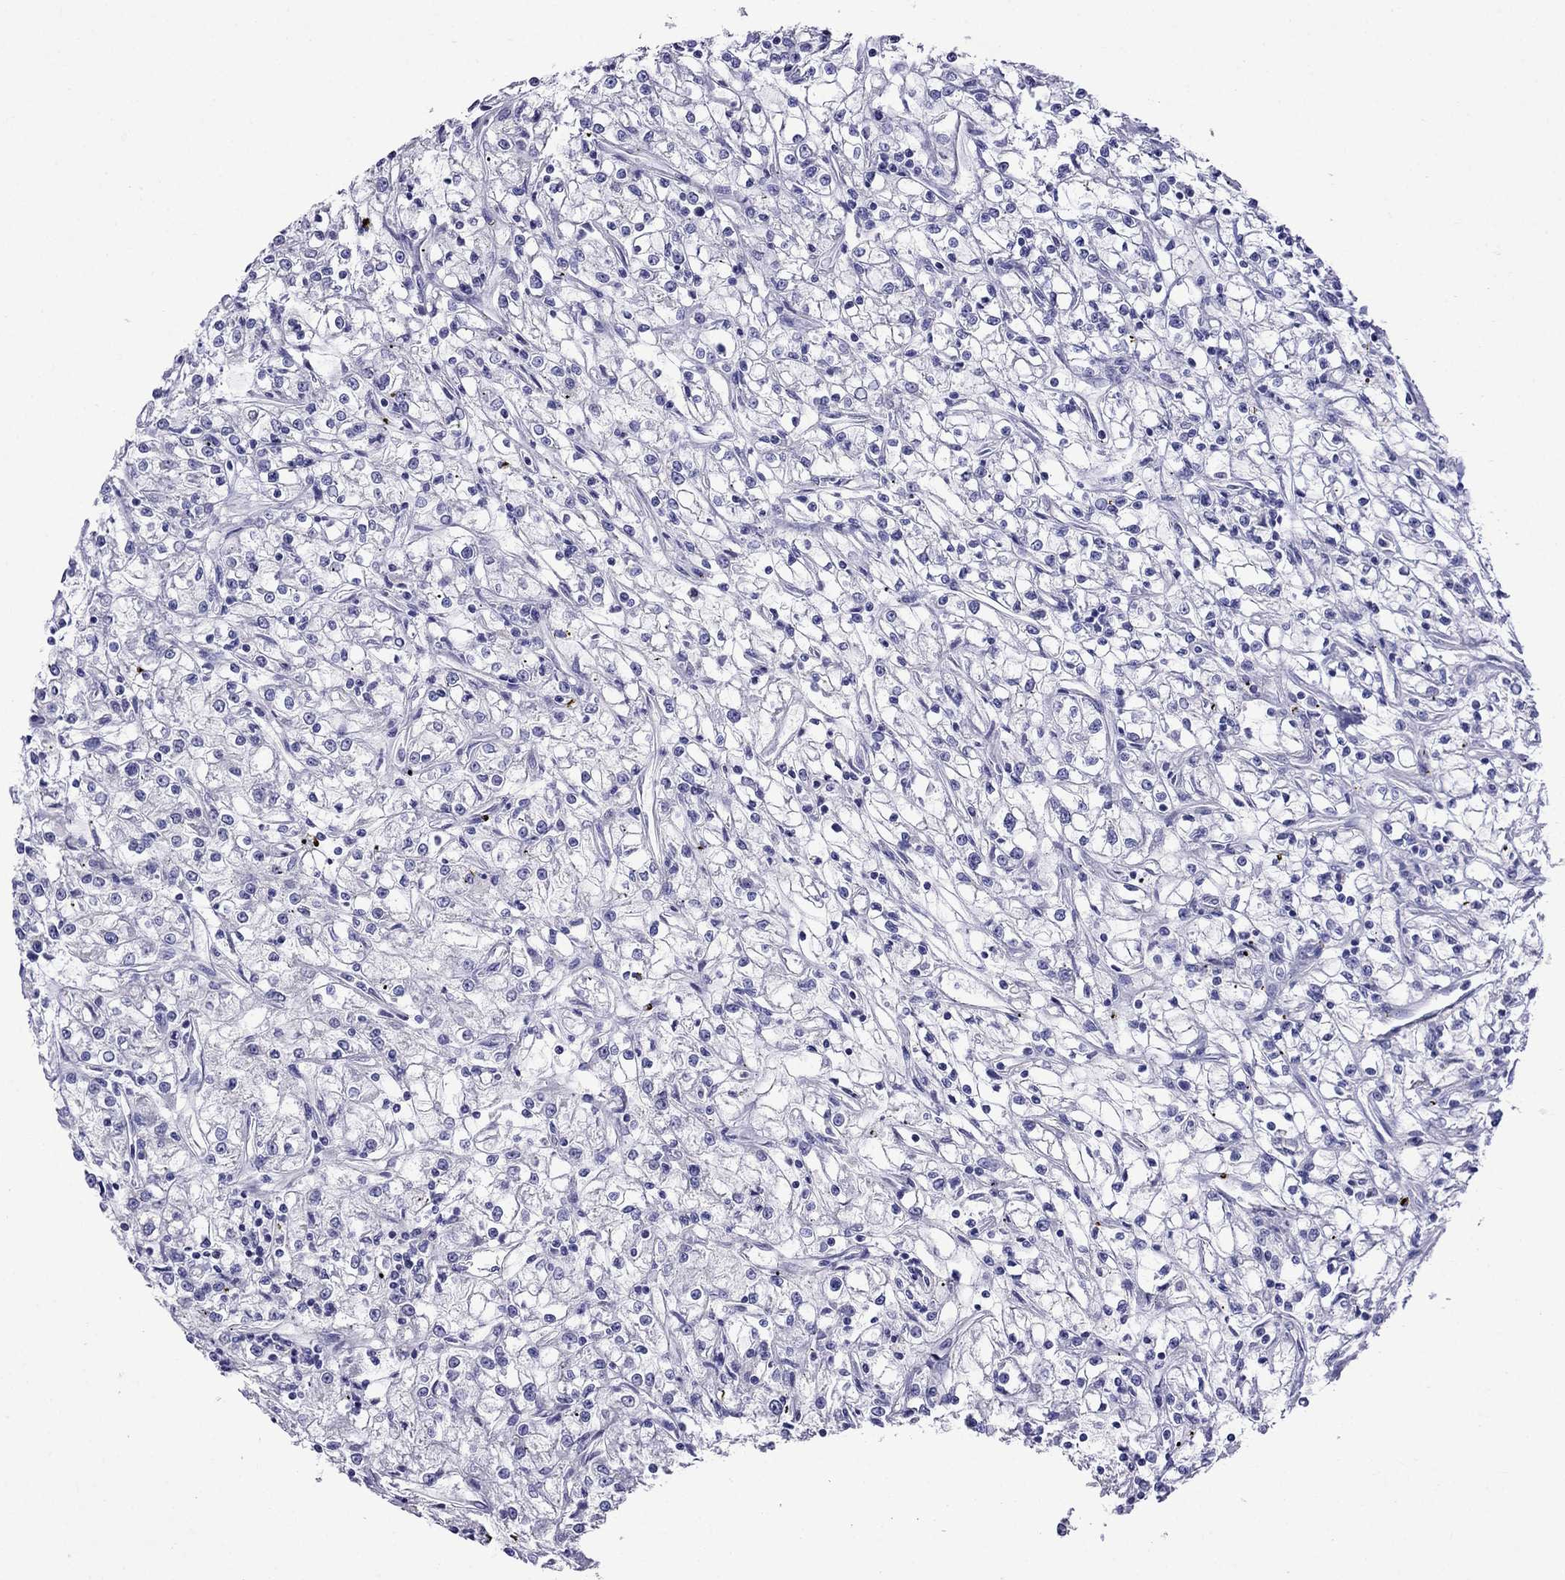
{"staining": {"intensity": "negative", "quantity": "none", "location": "none"}, "tissue": "renal cancer", "cell_type": "Tumor cells", "image_type": "cancer", "snomed": [{"axis": "morphology", "description": "Adenocarcinoma, NOS"}, {"axis": "topography", "description": "Kidney"}], "caption": "IHC histopathology image of neoplastic tissue: human renal cancer (adenocarcinoma) stained with DAB exhibits no significant protein positivity in tumor cells.", "gene": "TDRD1", "patient": {"sex": "female", "age": 59}}